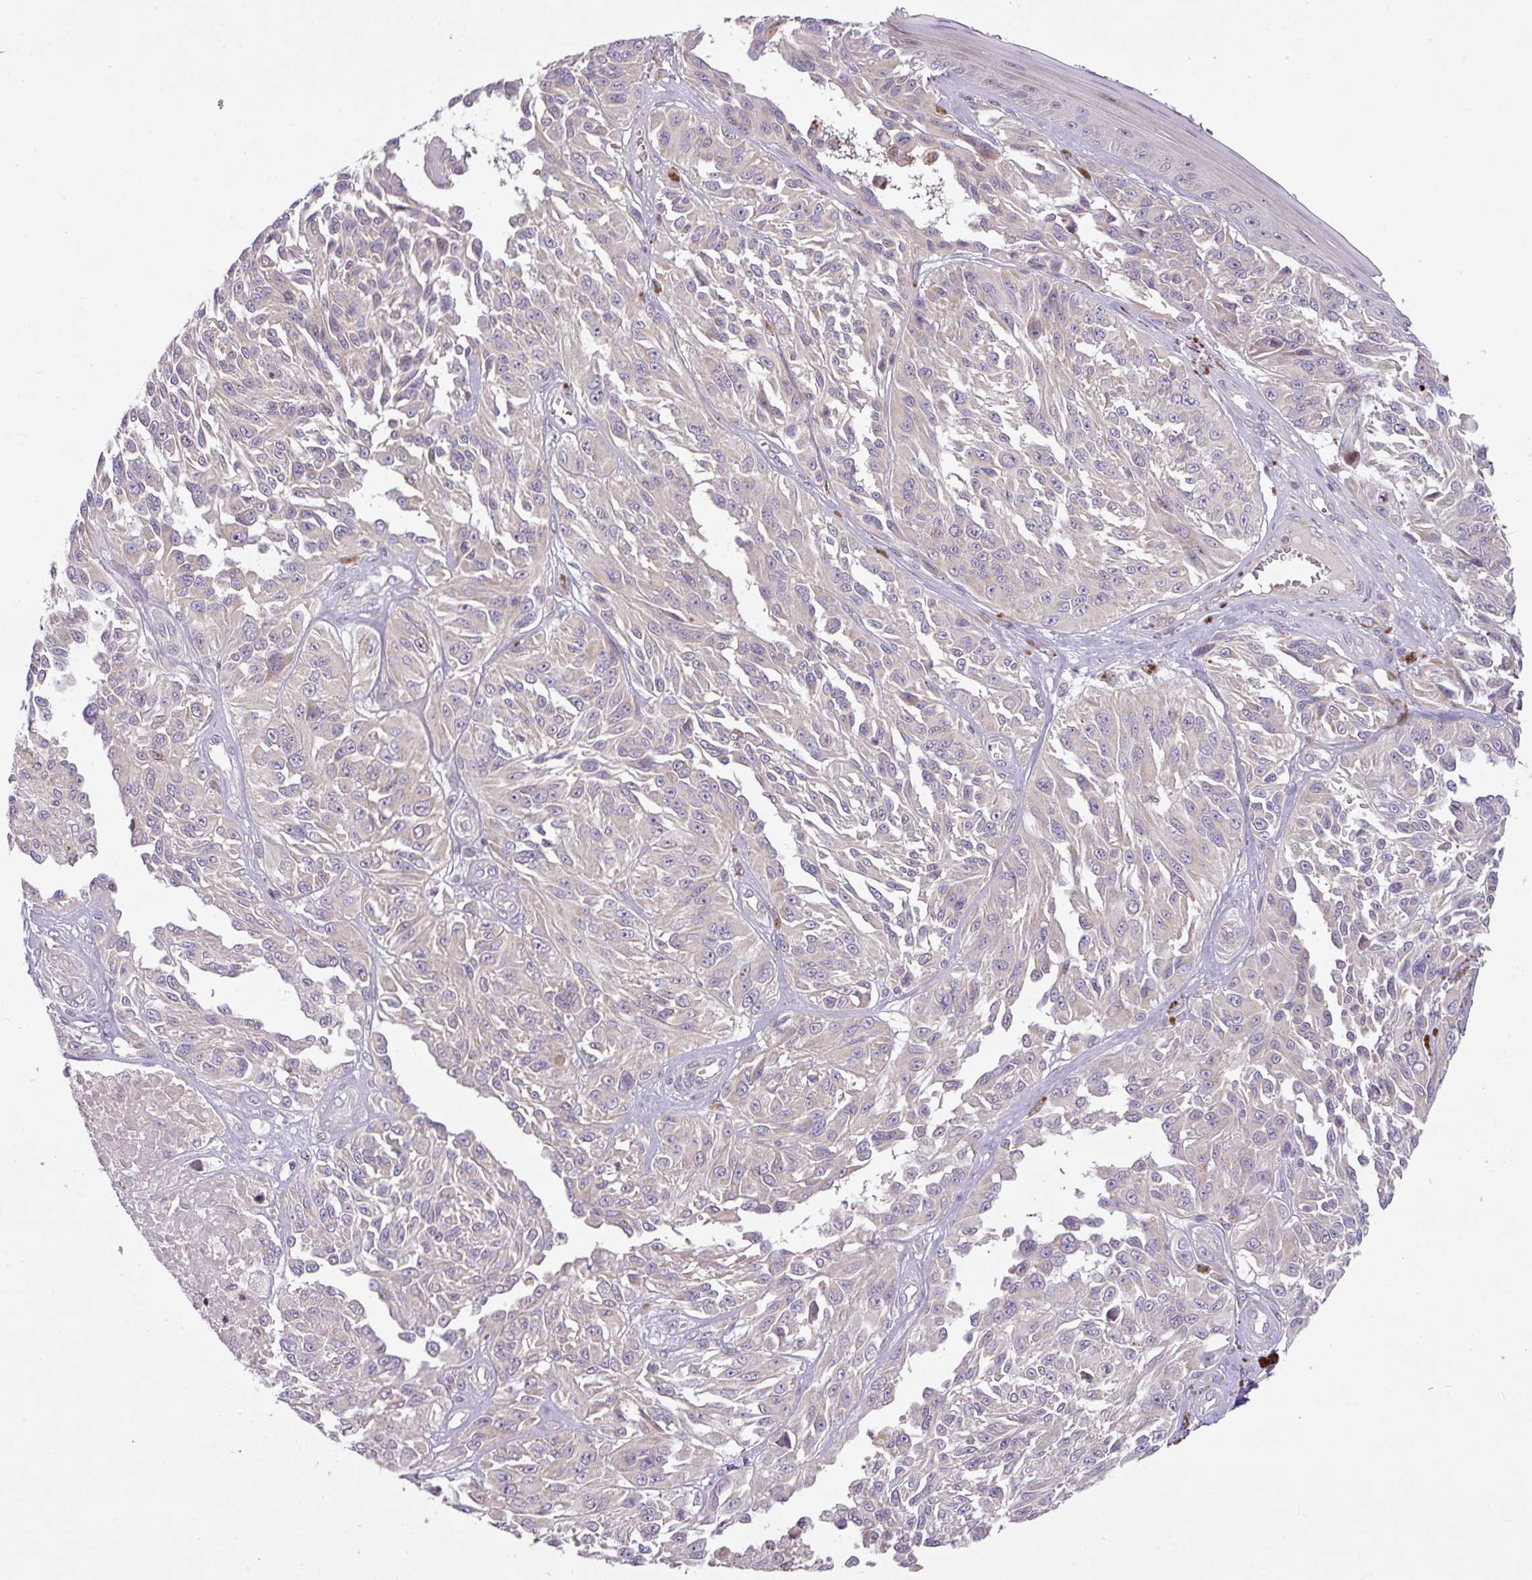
{"staining": {"intensity": "negative", "quantity": "none", "location": "none"}, "tissue": "melanoma", "cell_type": "Tumor cells", "image_type": "cancer", "snomed": [{"axis": "morphology", "description": "Malignant melanoma, NOS"}, {"axis": "topography", "description": "Skin"}], "caption": "Immunohistochemical staining of human melanoma reveals no significant expression in tumor cells.", "gene": "ZNF394", "patient": {"sex": "male", "age": 94}}